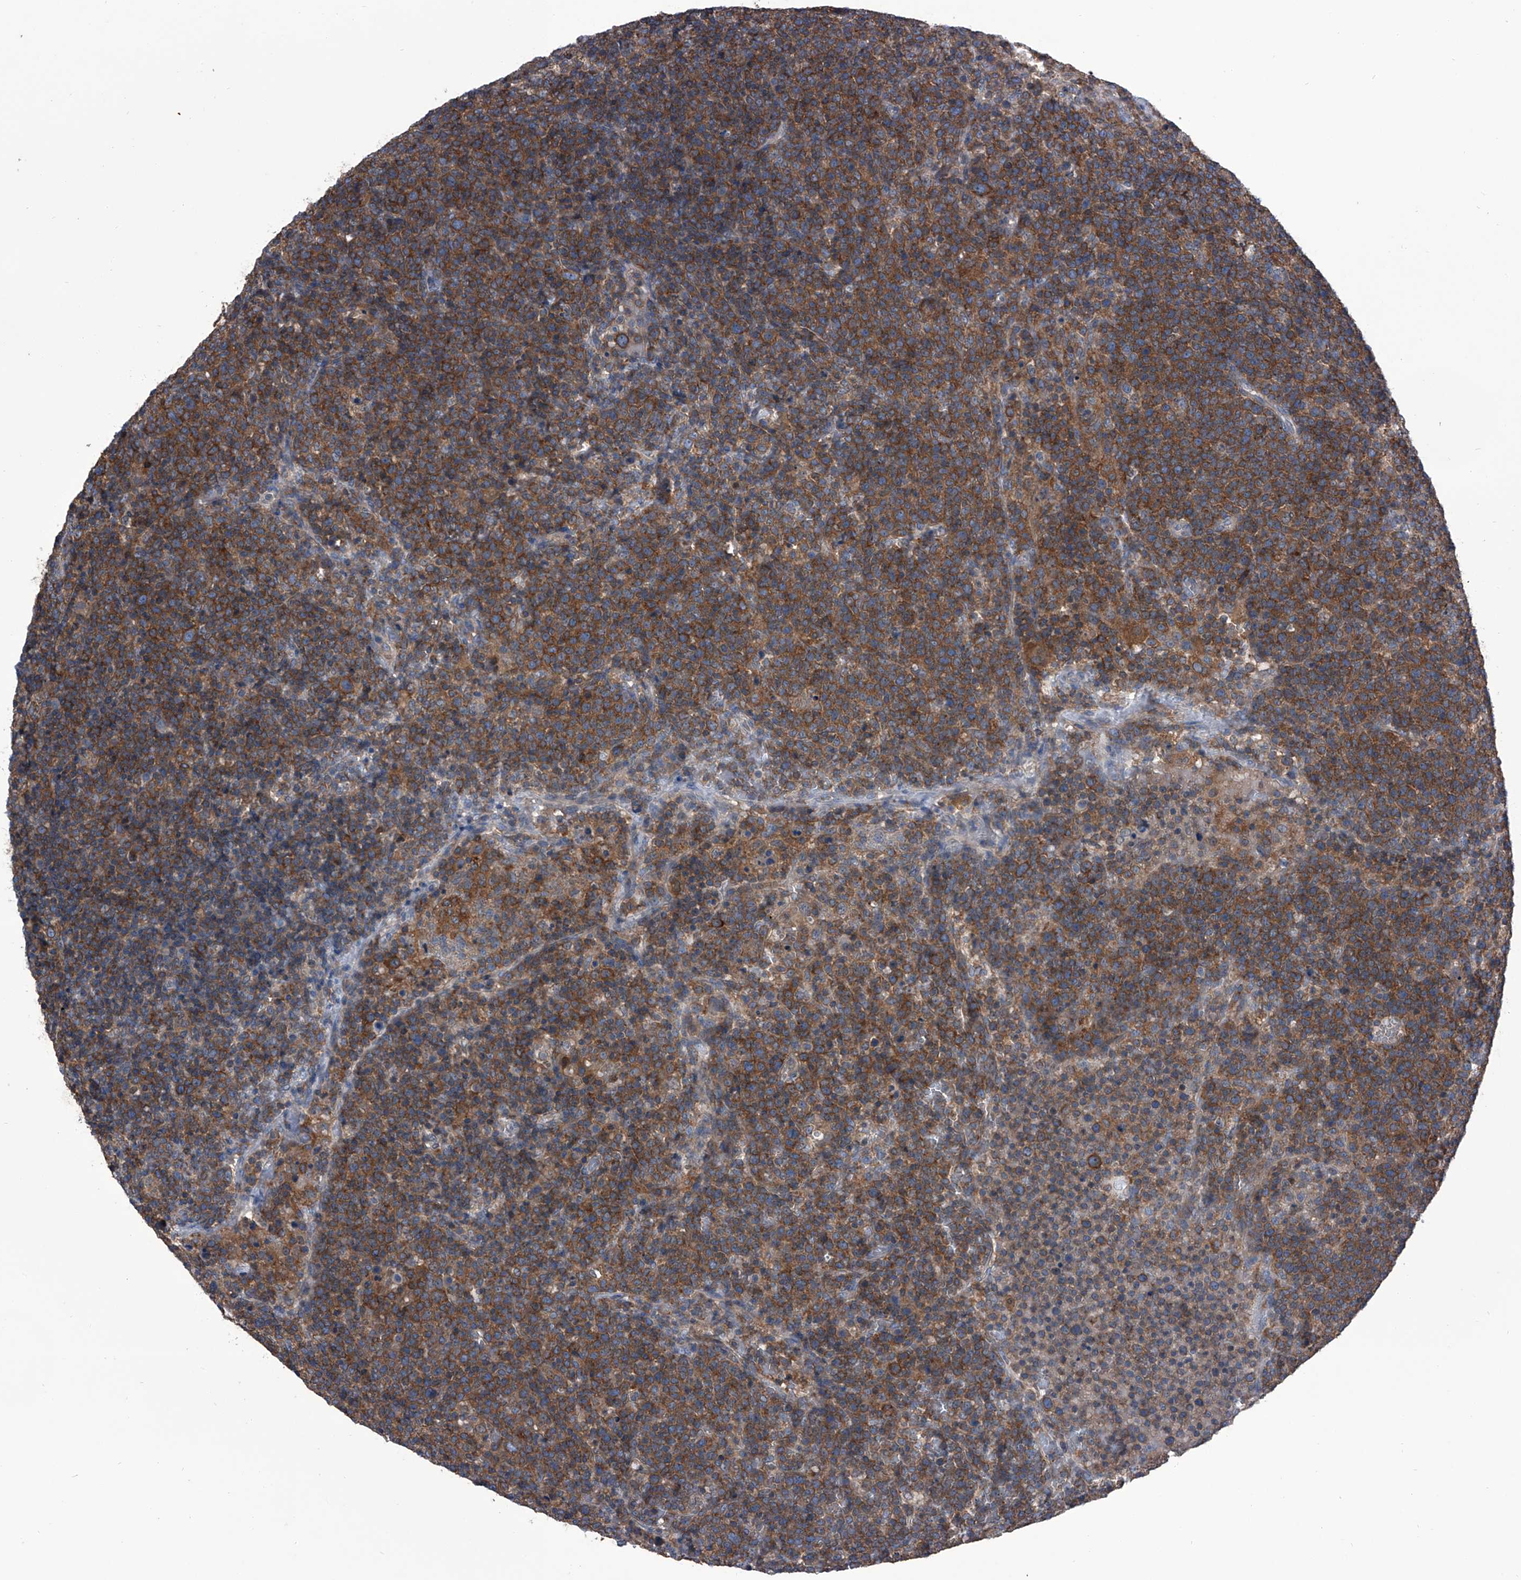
{"staining": {"intensity": "moderate", "quantity": ">75%", "location": "cytoplasmic/membranous"}, "tissue": "lymphoma", "cell_type": "Tumor cells", "image_type": "cancer", "snomed": [{"axis": "morphology", "description": "Malignant lymphoma, non-Hodgkin's type, High grade"}, {"axis": "topography", "description": "Lymph node"}], "caption": "This is an image of immunohistochemistry staining of lymphoma, which shows moderate staining in the cytoplasmic/membranous of tumor cells.", "gene": "PIP5K1A", "patient": {"sex": "male", "age": 61}}